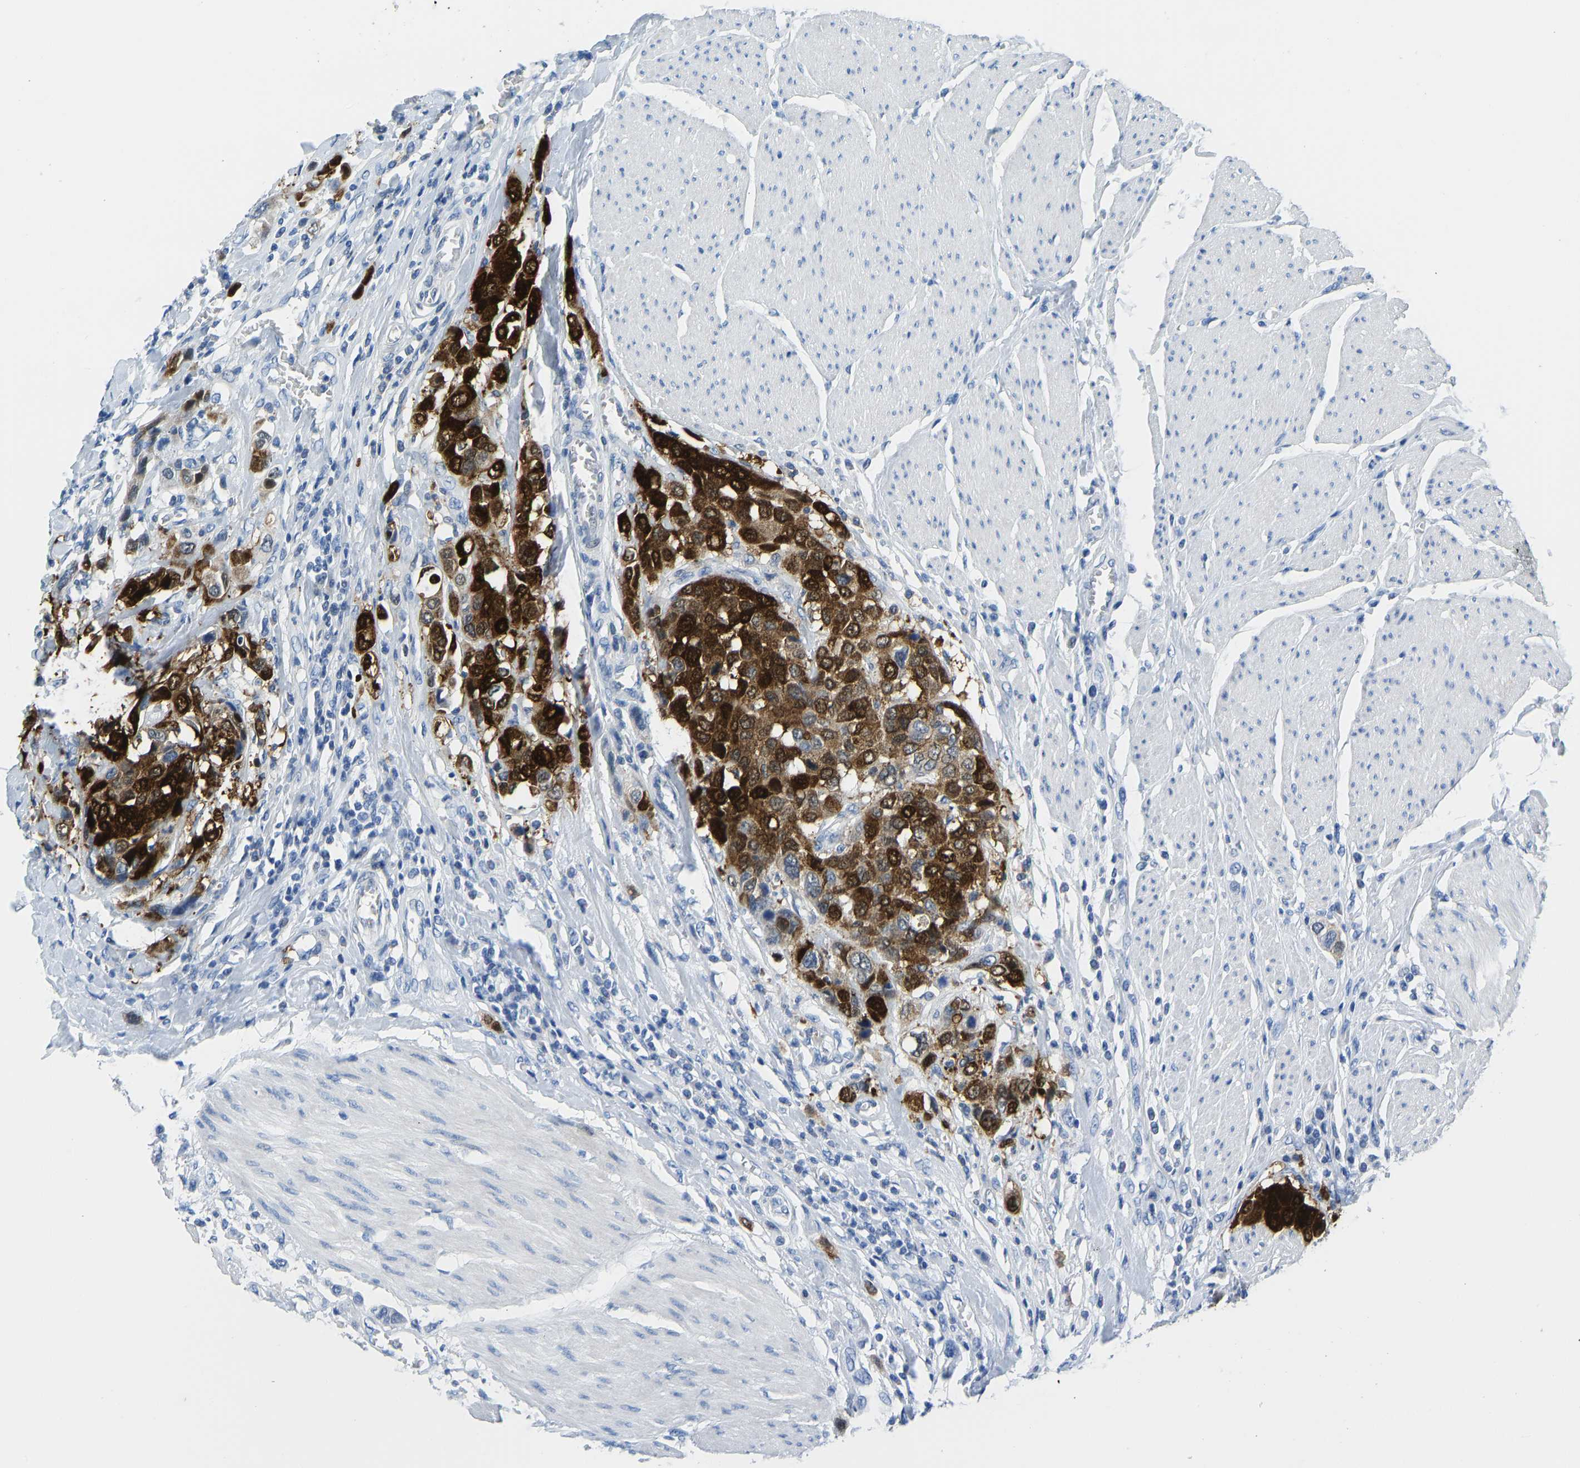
{"staining": {"intensity": "strong", "quantity": ">75%", "location": "cytoplasmic/membranous"}, "tissue": "urothelial cancer", "cell_type": "Tumor cells", "image_type": "cancer", "snomed": [{"axis": "morphology", "description": "Urothelial carcinoma, High grade"}, {"axis": "topography", "description": "Urinary bladder"}], "caption": "Immunohistochemistry image of neoplastic tissue: urothelial carcinoma (high-grade) stained using immunohistochemistry (IHC) shows high levels of strong protein expression localized specifically in the cytoplasmic/membranous of tumor cells, appearing as a cytoplasmic/membranous brown color.", "gene": "SERPINB3", "patient": {"sex": "male", "age": 50}}